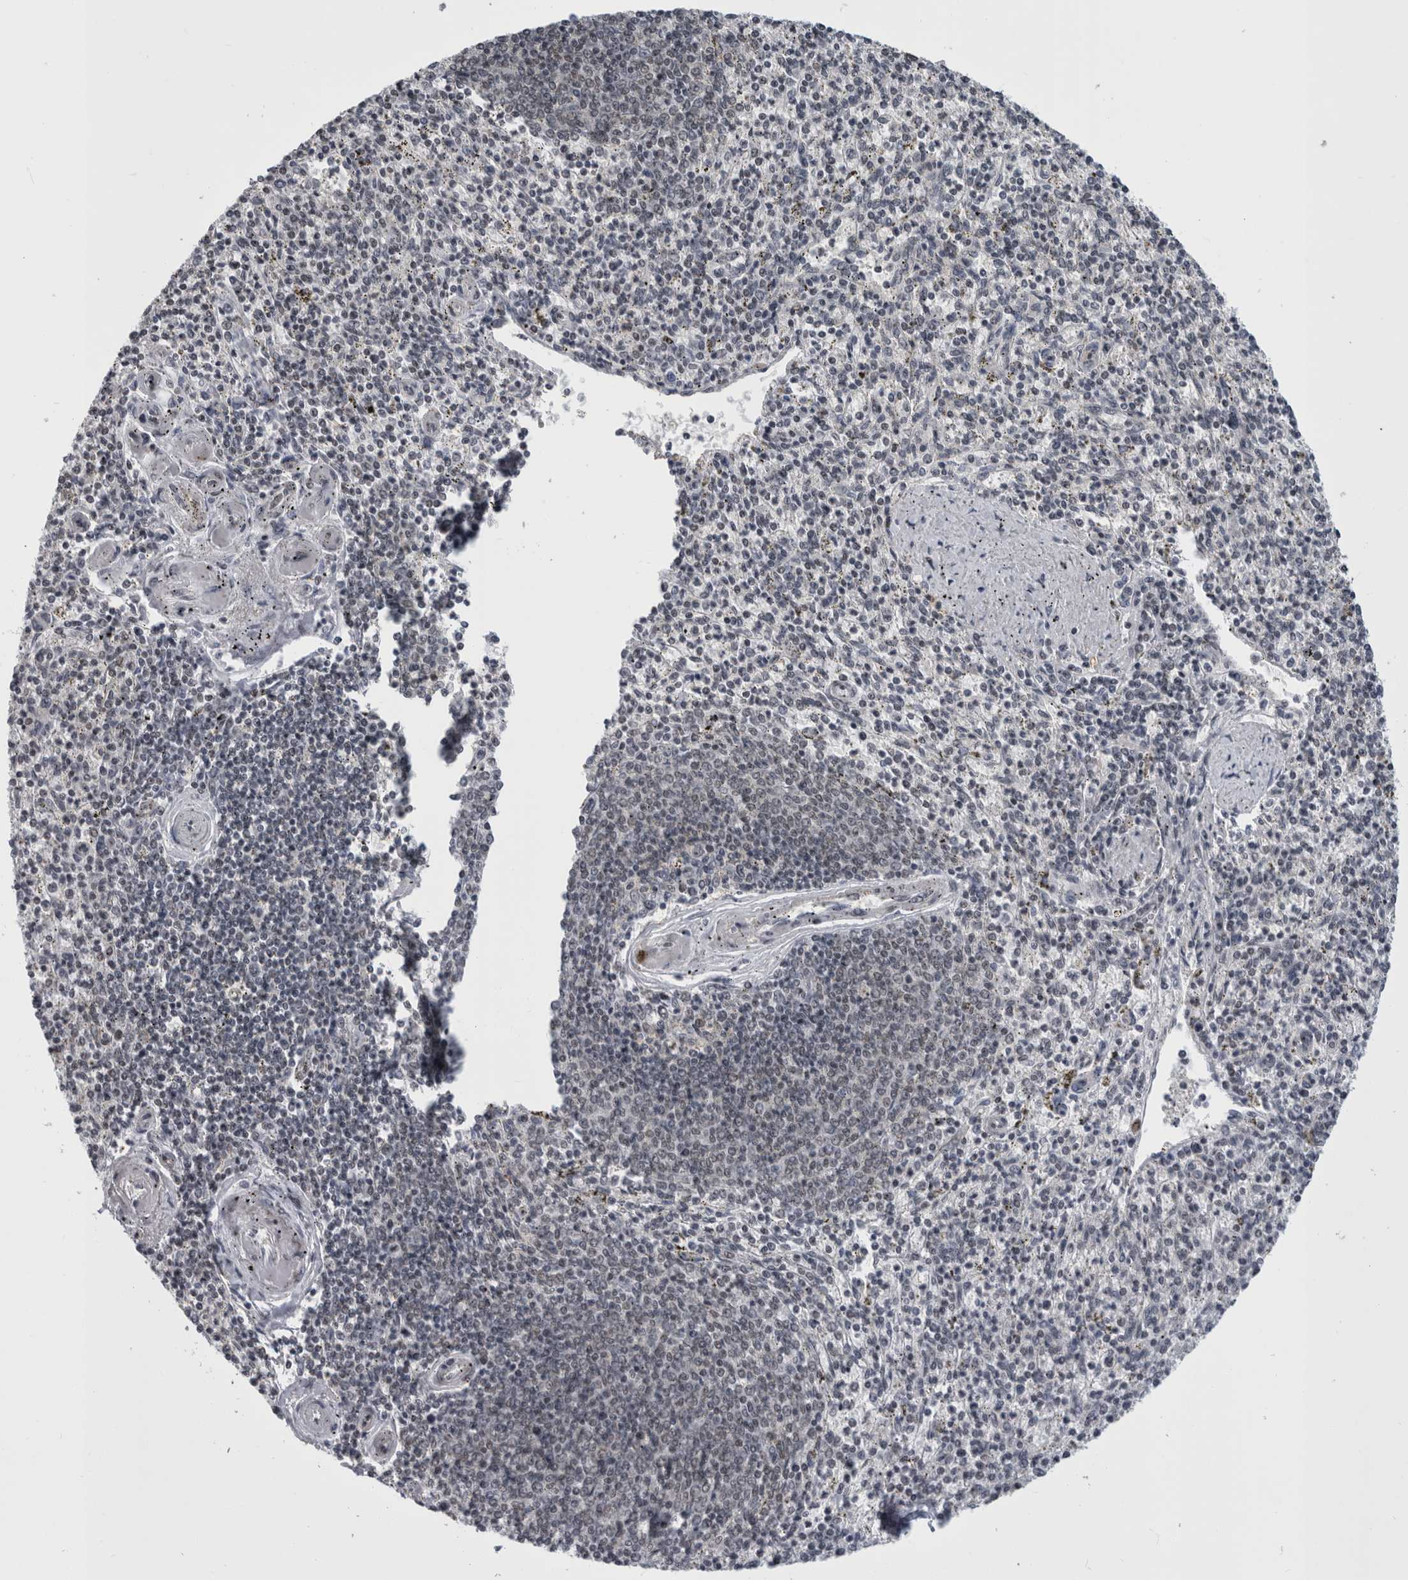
{"staining": {"intensity": "negative", "quantity": "none", "location": "none"}, "tissue": "spleen", "cell_type": "Cells in red pulp", "image_type": "normal", "snomed": [{"axis": "morphology", "description": "Normal tissue, NOS"}, {"axis": "topography", "description": "Spleen"}], "caption": "The immunohistochemistry micrograph has no significant staining in cells in red pulp of spleen. (DAB (3,3'-diaminobenzidine) IHC with hematoxylin counter stain).", "gene": "ARID4B", "patient": {"sex": "male", "age": 72}}